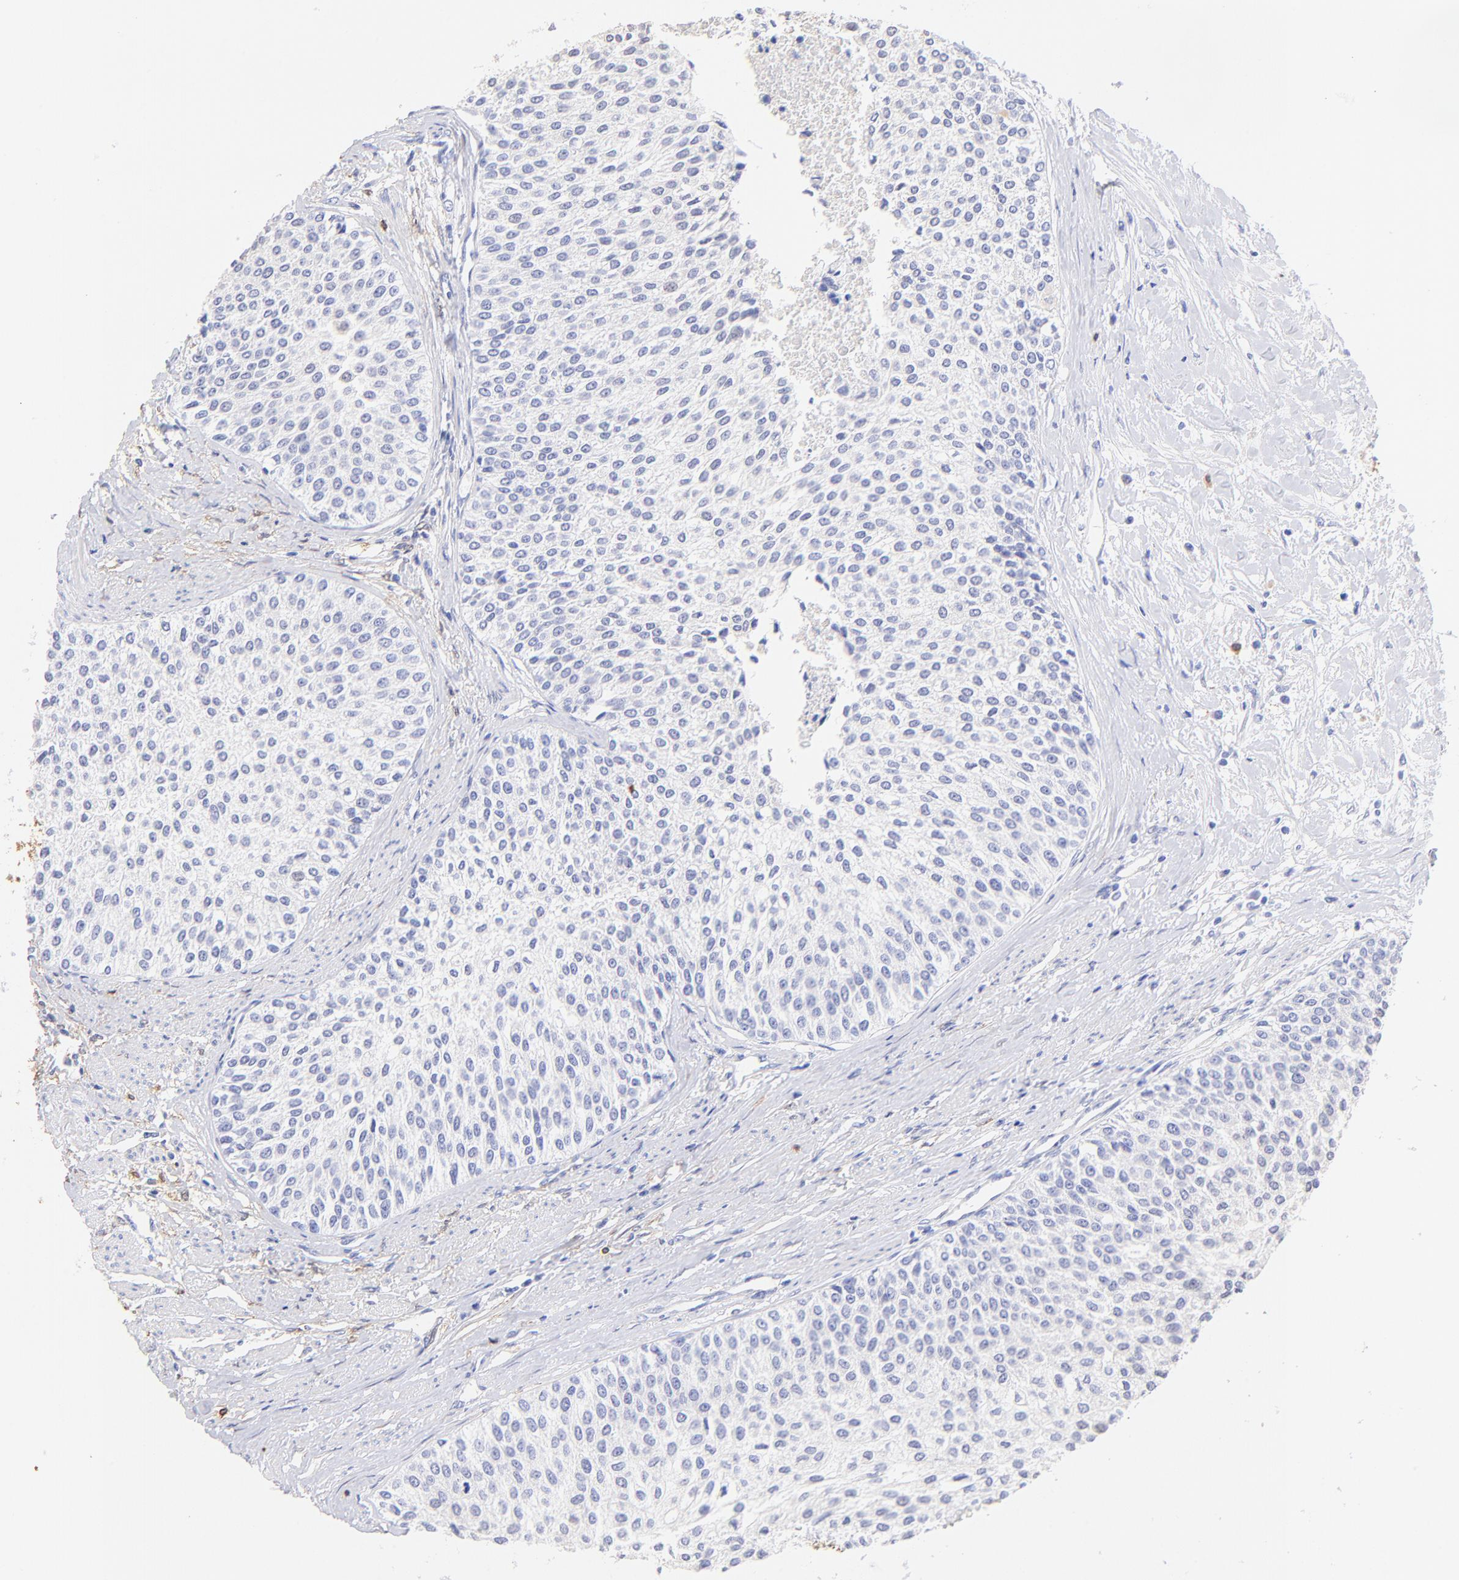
{"staining": {"intensity": "weak", "quantity": "<25%", "location": "nuclear"}, "tissue": "urothelial cancer", "cell_type": "Tumor cells", "image_type": "cancer", "snomed": [{"axis": "morphology", "description": "Urothelial carcinoma, Low grade"}, {"axis": "topography", "description": "Urinary bladder"}], "caption": "Urothelial cancer stained for a protein using IHC displays no staining tumor cells.", "gene": "ALDH1A1", "patient": {"sex": "female", "age": 73}}